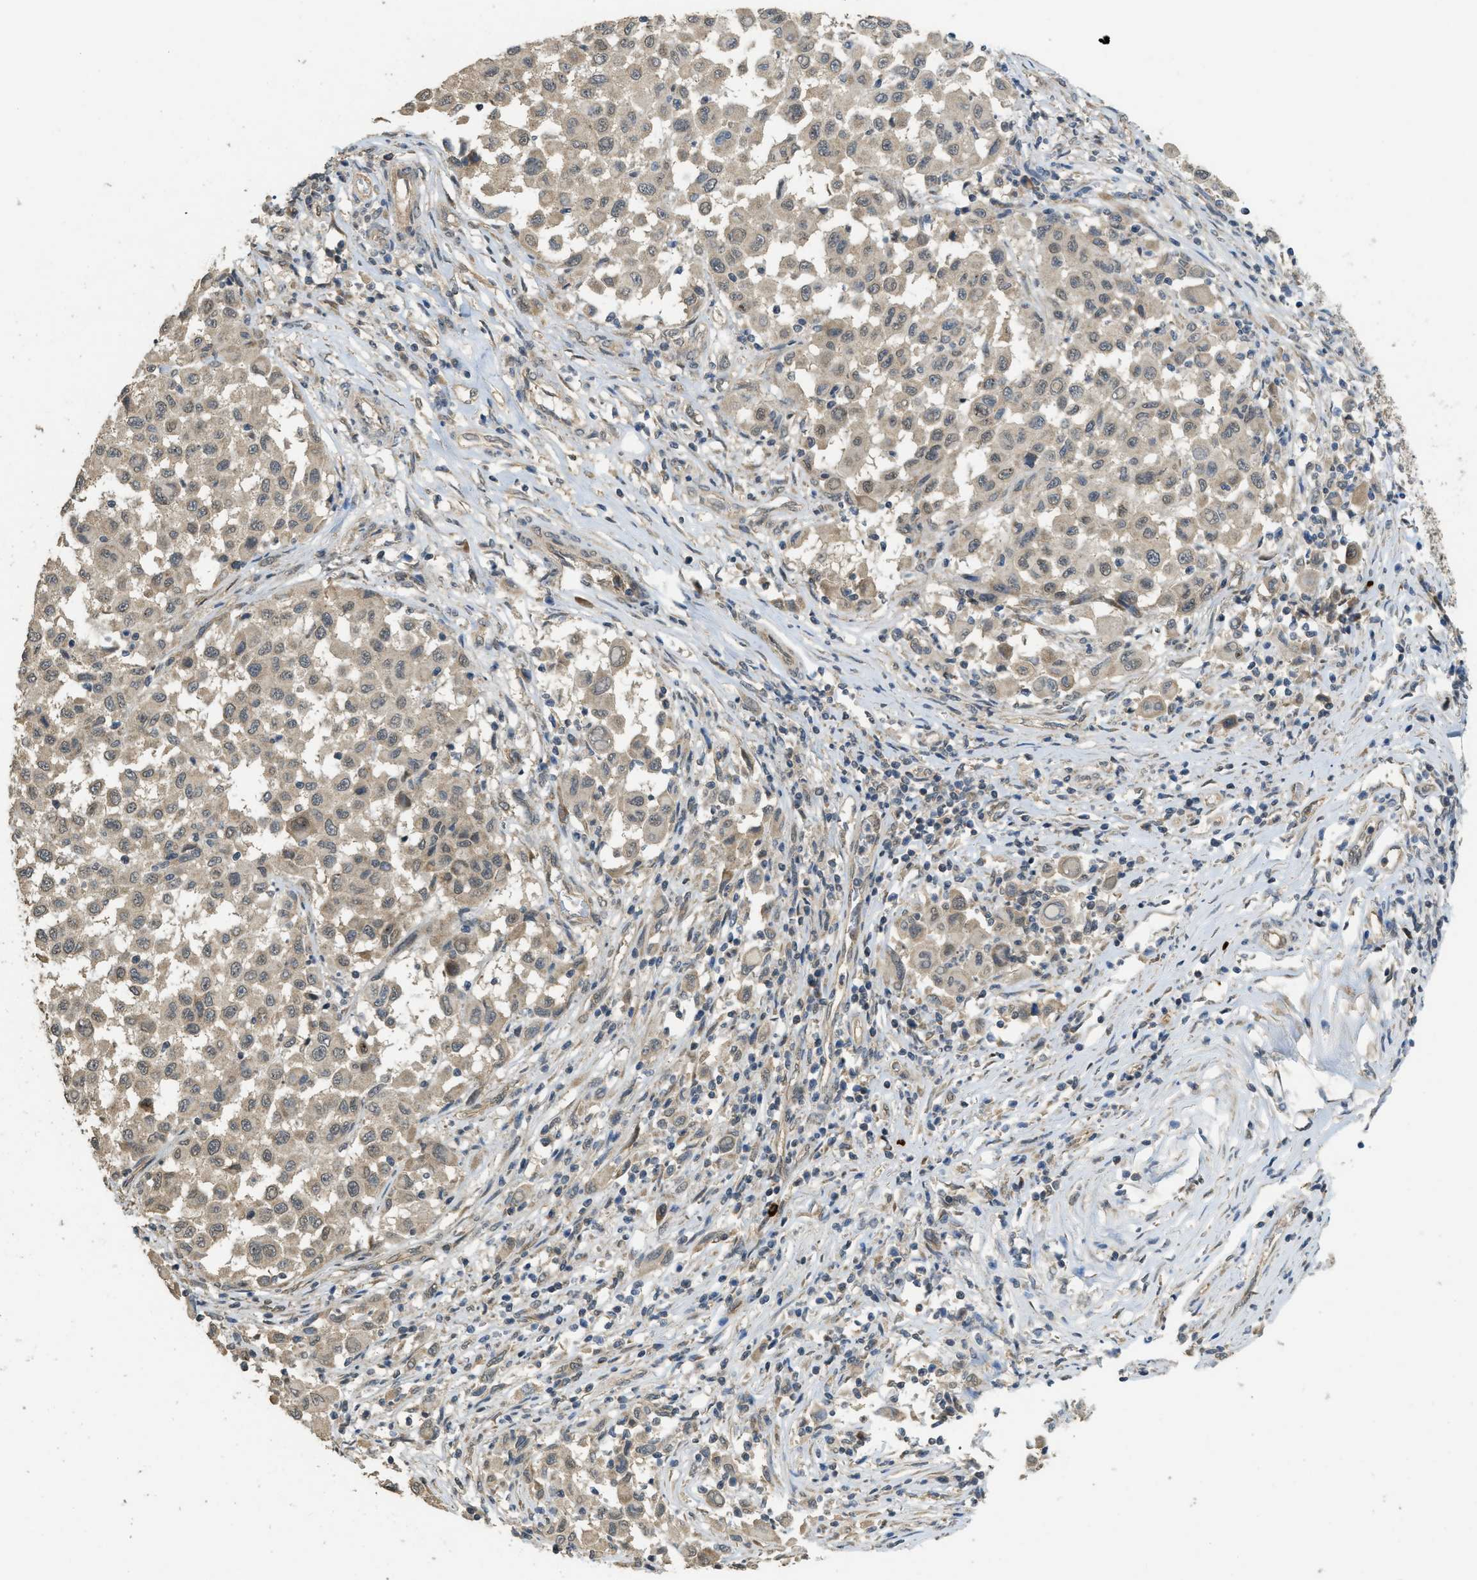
{"staining": {"intensity": "weak", "quantity": "<25%", "location": "cytoplasmic/membranous"}, "tissue": "melanoma", "cell_type": "Tumor cells", "image_type": "cancer", "snomed": [{"axis": "morphology", "description": "Malignant melanoma, Metastatic site"}, {"axis": "topography", "description": "Lymph node"}], "caption": "This is an immunohistochemistry photomicrograph of melanoma. There is no positivity in tumor cells.", "gene": "IGF2BP2", "patient": {"sex": "male", "age": 61}}